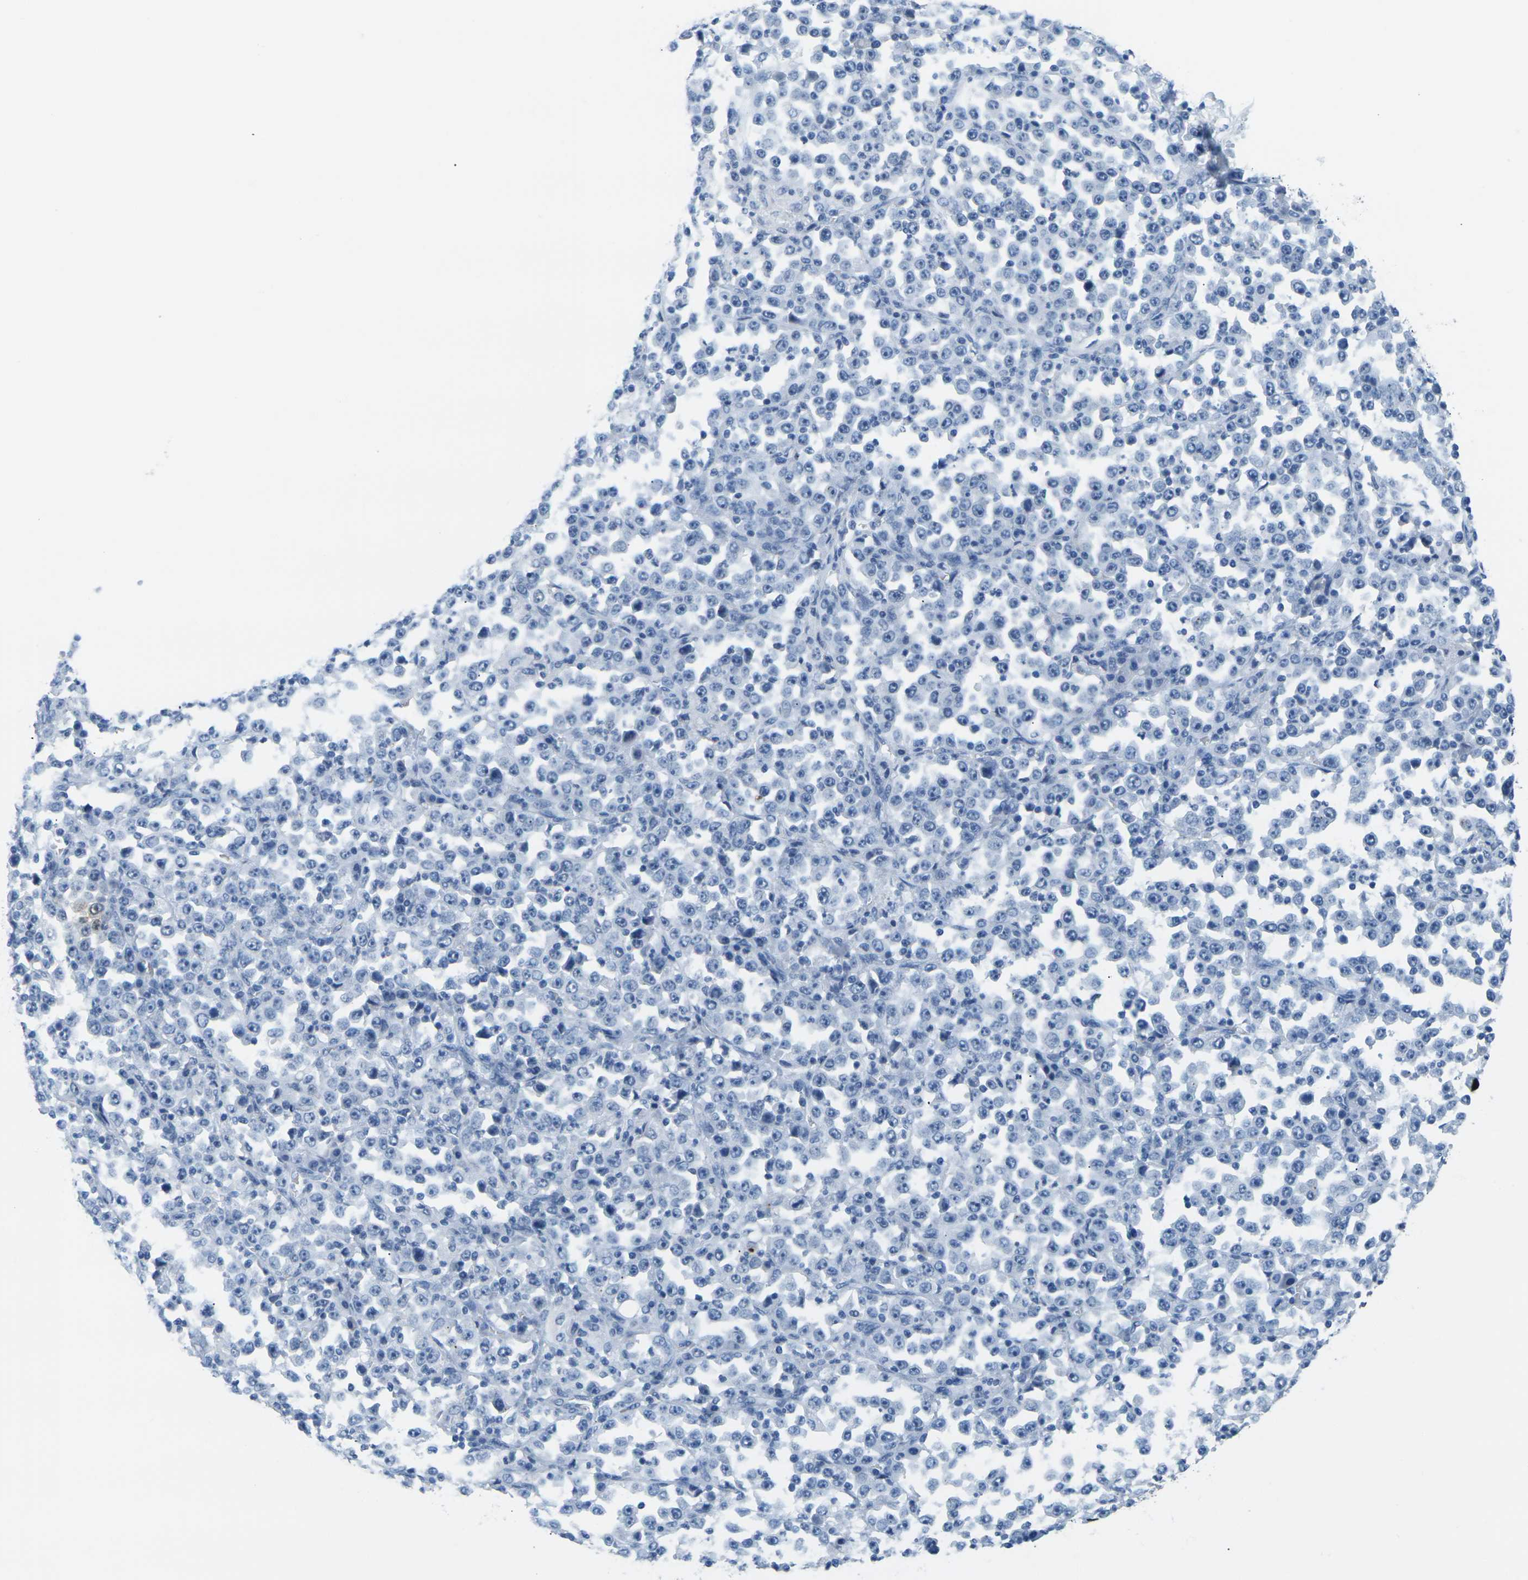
{"staining": {"intensity": "negative", "quantity": "none", "location": "none"}, "tissue": "stomach cancer", "cell_type": "Tumor cells", "image_type": "cancer", "snomed": [{"axis": "morphology", "description": "Normal tissue, NOS"}, {"axis": "morphology", "description": "Adenocarcinoma, NOS"}, {"axis": "topography", "description": "Stomach, upper"}, {"axis": "topography", "description": "Stomach"}], "caption": "Protein analysis of stomach adenocarcinoma demonstrates no significant positivity in tumor cells.", "gene": "CTAG1A", "patient": {"sex": "male", "age": 59}}